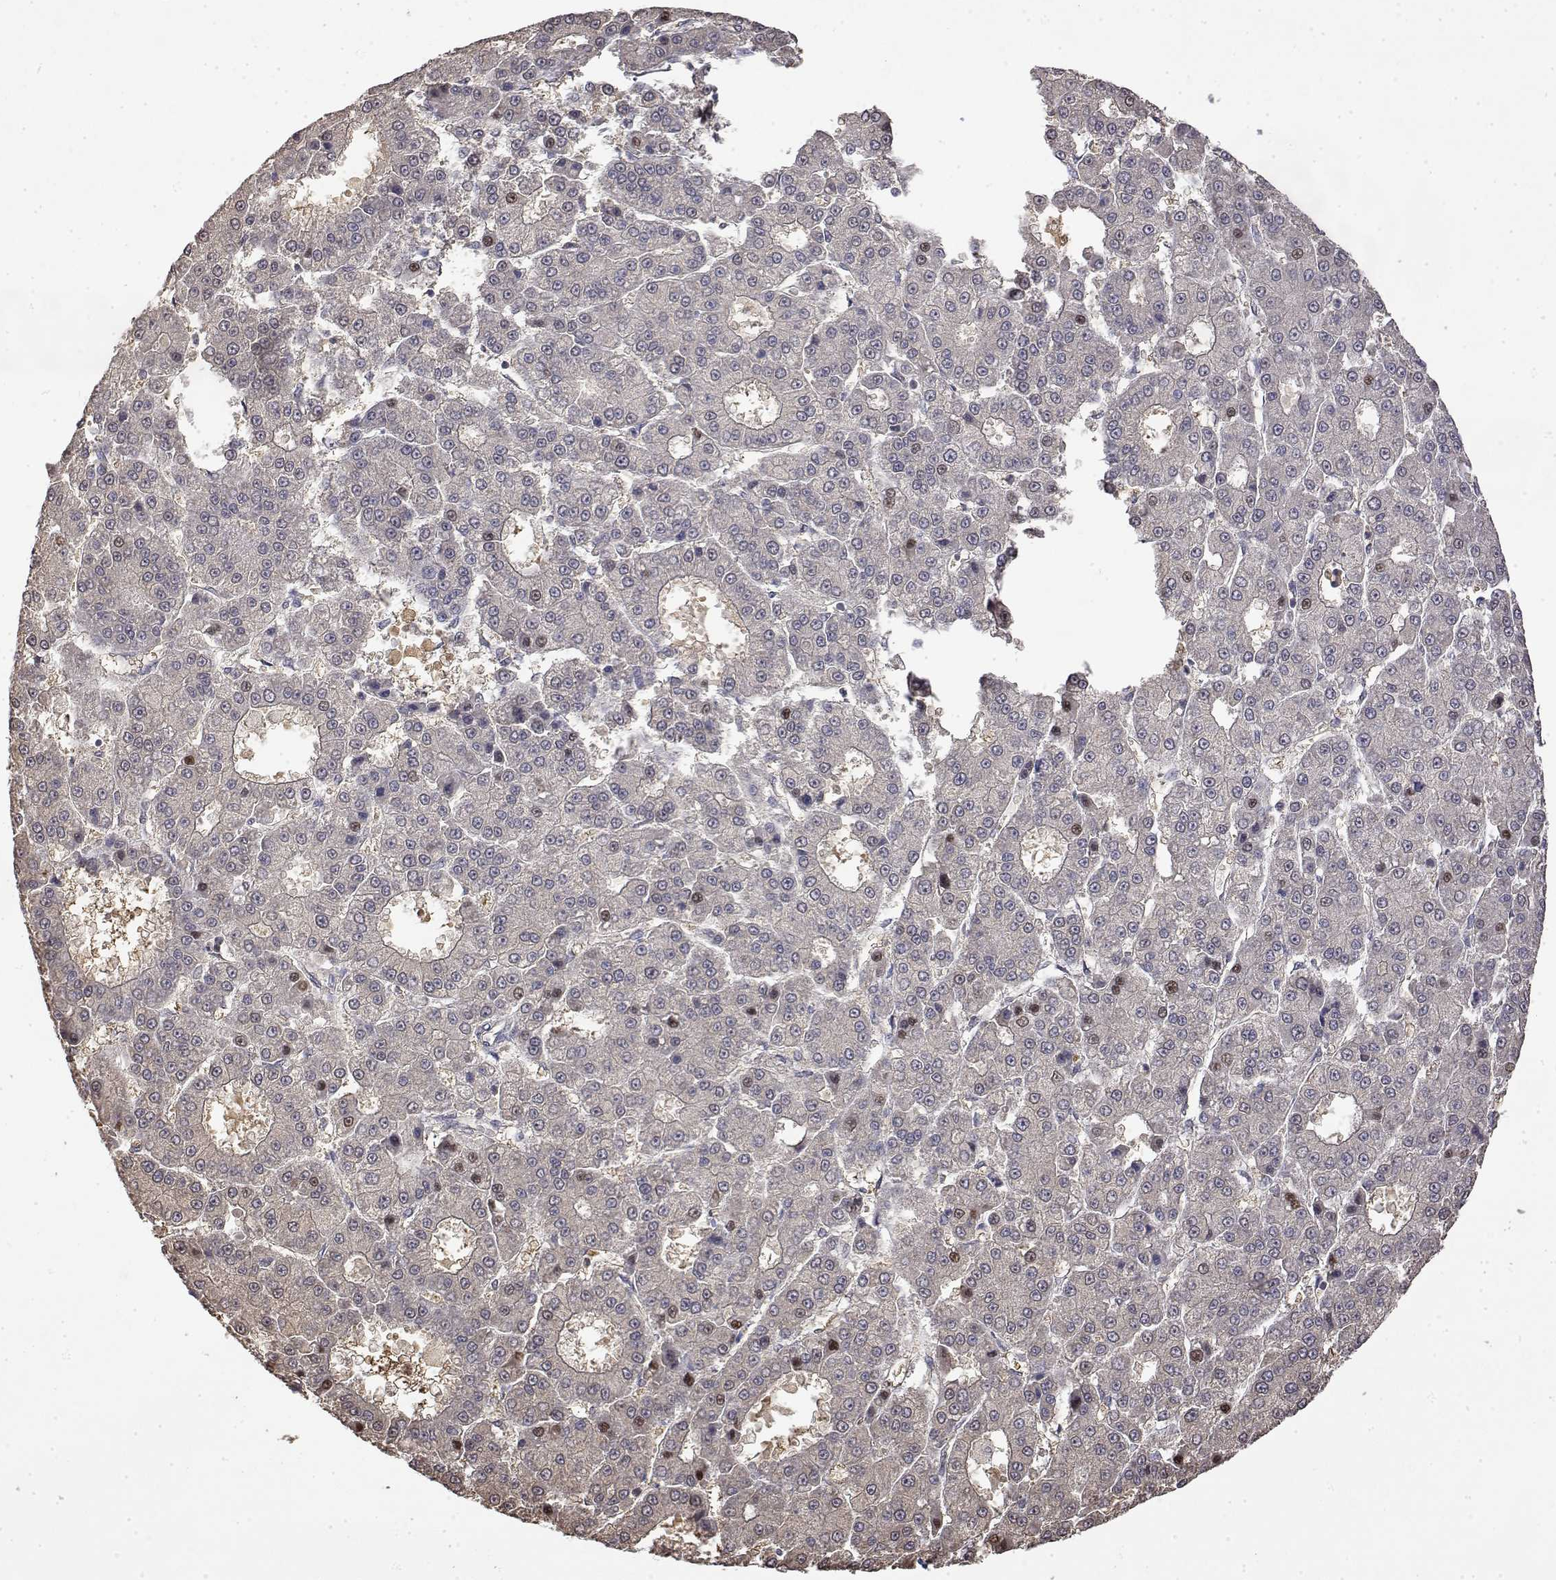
{"staining": {"intensity": "negative", "quantity": "none", "location": "none"}, "tissue": "liver cancer", "cell_type": "Tumor cells", "image_type": "cancer", "snomed": [{"axis": "morphology", "description": "Carcinoma, Hepatocellular, NOS"}, {"axis": "topography", "description": "Liver"}], "caption": "IHC micrograph of neoplastic tissue: liver cancer (hepatocellular carcinoma) stained with DAB exhibits no significant protein staining in tumor cells.", "gene": "TPI1", "patient": {"sex": "male", "age": 70}}